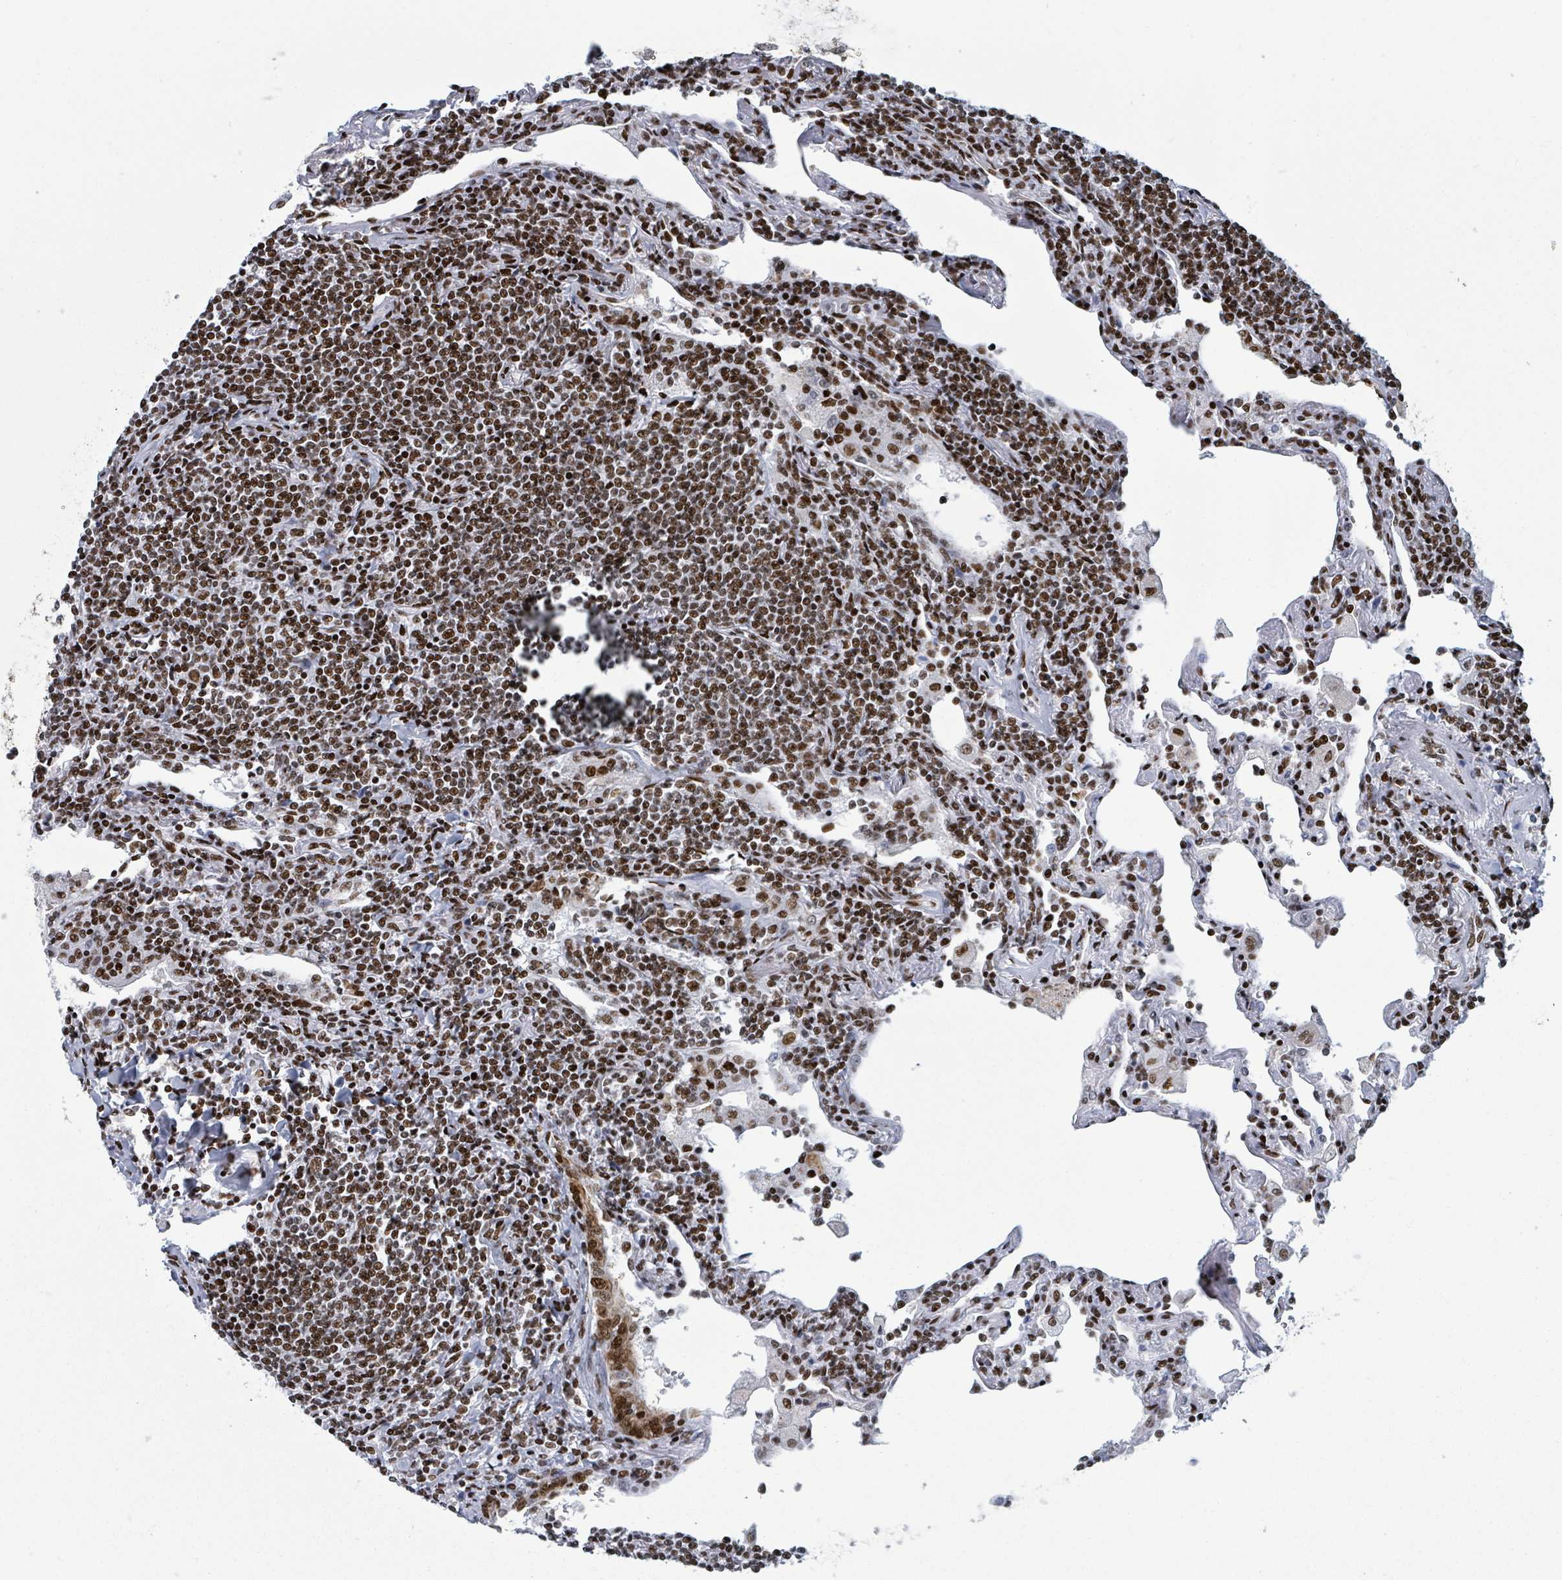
{"staining": {"intensity": "strong", "quantity": ">75%", "location": "nuclear"}, "tissue": "lymphoma", "cell_type": "Tumor cells", "image_type": "cancer", "snomed": [{"axis": "morphology", "description": "Malignant lymphoma, non-Hodgkin's type, Low grade"}, {"axis": "topography", "description": "Lung"}], "caption": "High-magnification brightfield microscopy of low-grade malignant lymphoma, non-Hodgkin's type stained with DAB (3,3'-diaminobenzidine) (brown) and counterstained with hematoxylin (blue). tumor cells exhibit strong nuclear staining is appreciated in approximately>75% of cells.", "gene": "DHX16", "patient": {"sex": "female", "age": 71}}